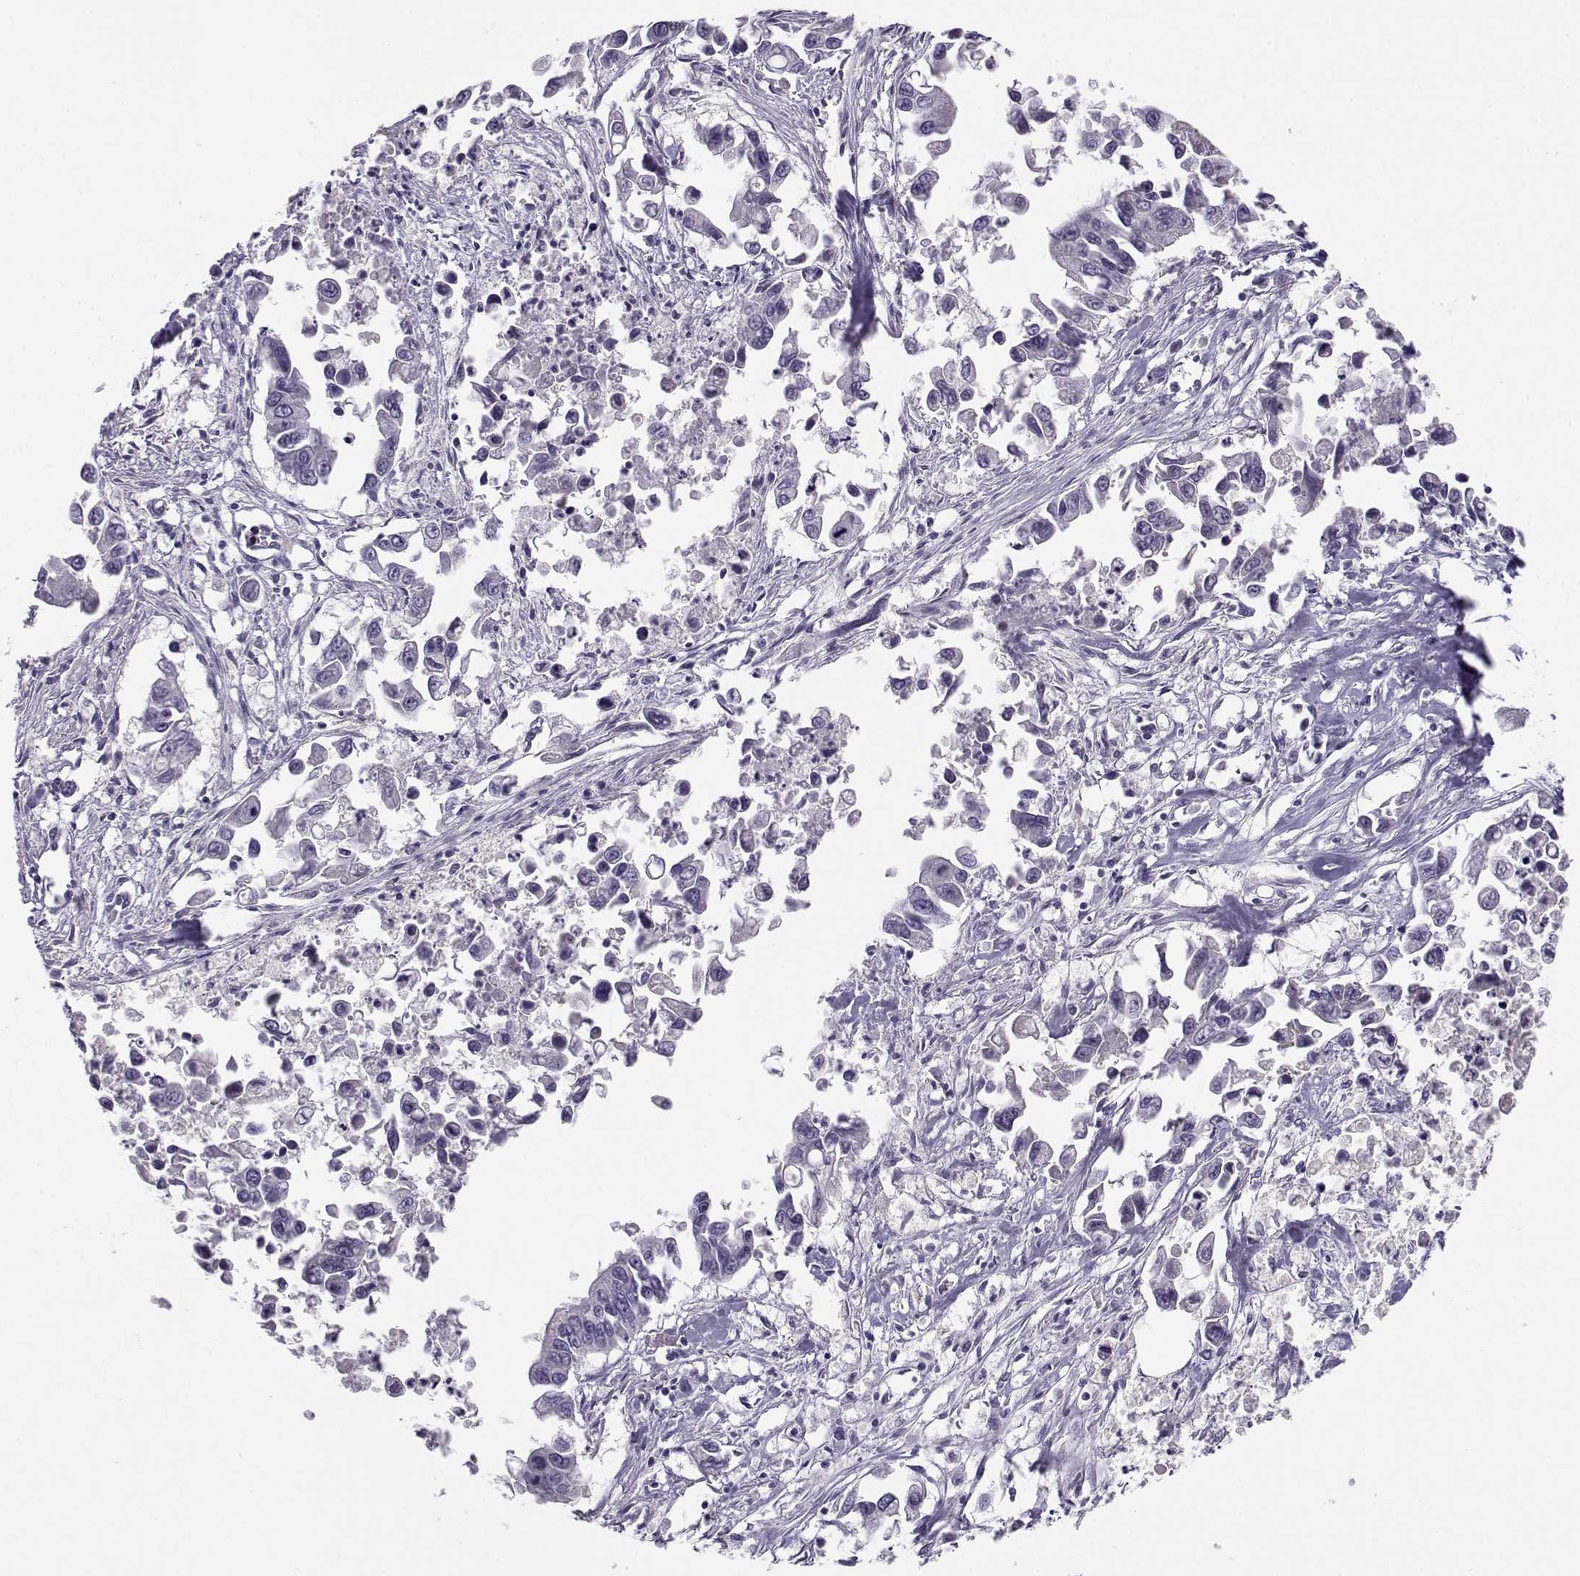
{"staining": {"intensity": "negative", "quantity": "none", "location": "none"}, "tissue": "pancreatic cancer", "cell_type": "Tumor cells", "image_type": "cancer", "snomed": [{"axis": "morphology", "description": "Adenocarcinoma, NOS"}, {"axis": "topography", "description": "Pancreas"}], "caption": "There is no significant staining in tumor cells of pancreatic cancer. The staining is performed using DAB (3,3'-diaminobenzidine) brown chromogen with nuclei counter-stained in using hematoxylin.", "gene": "CFAP77", "patient": {"sex": "female", "age": 83}}